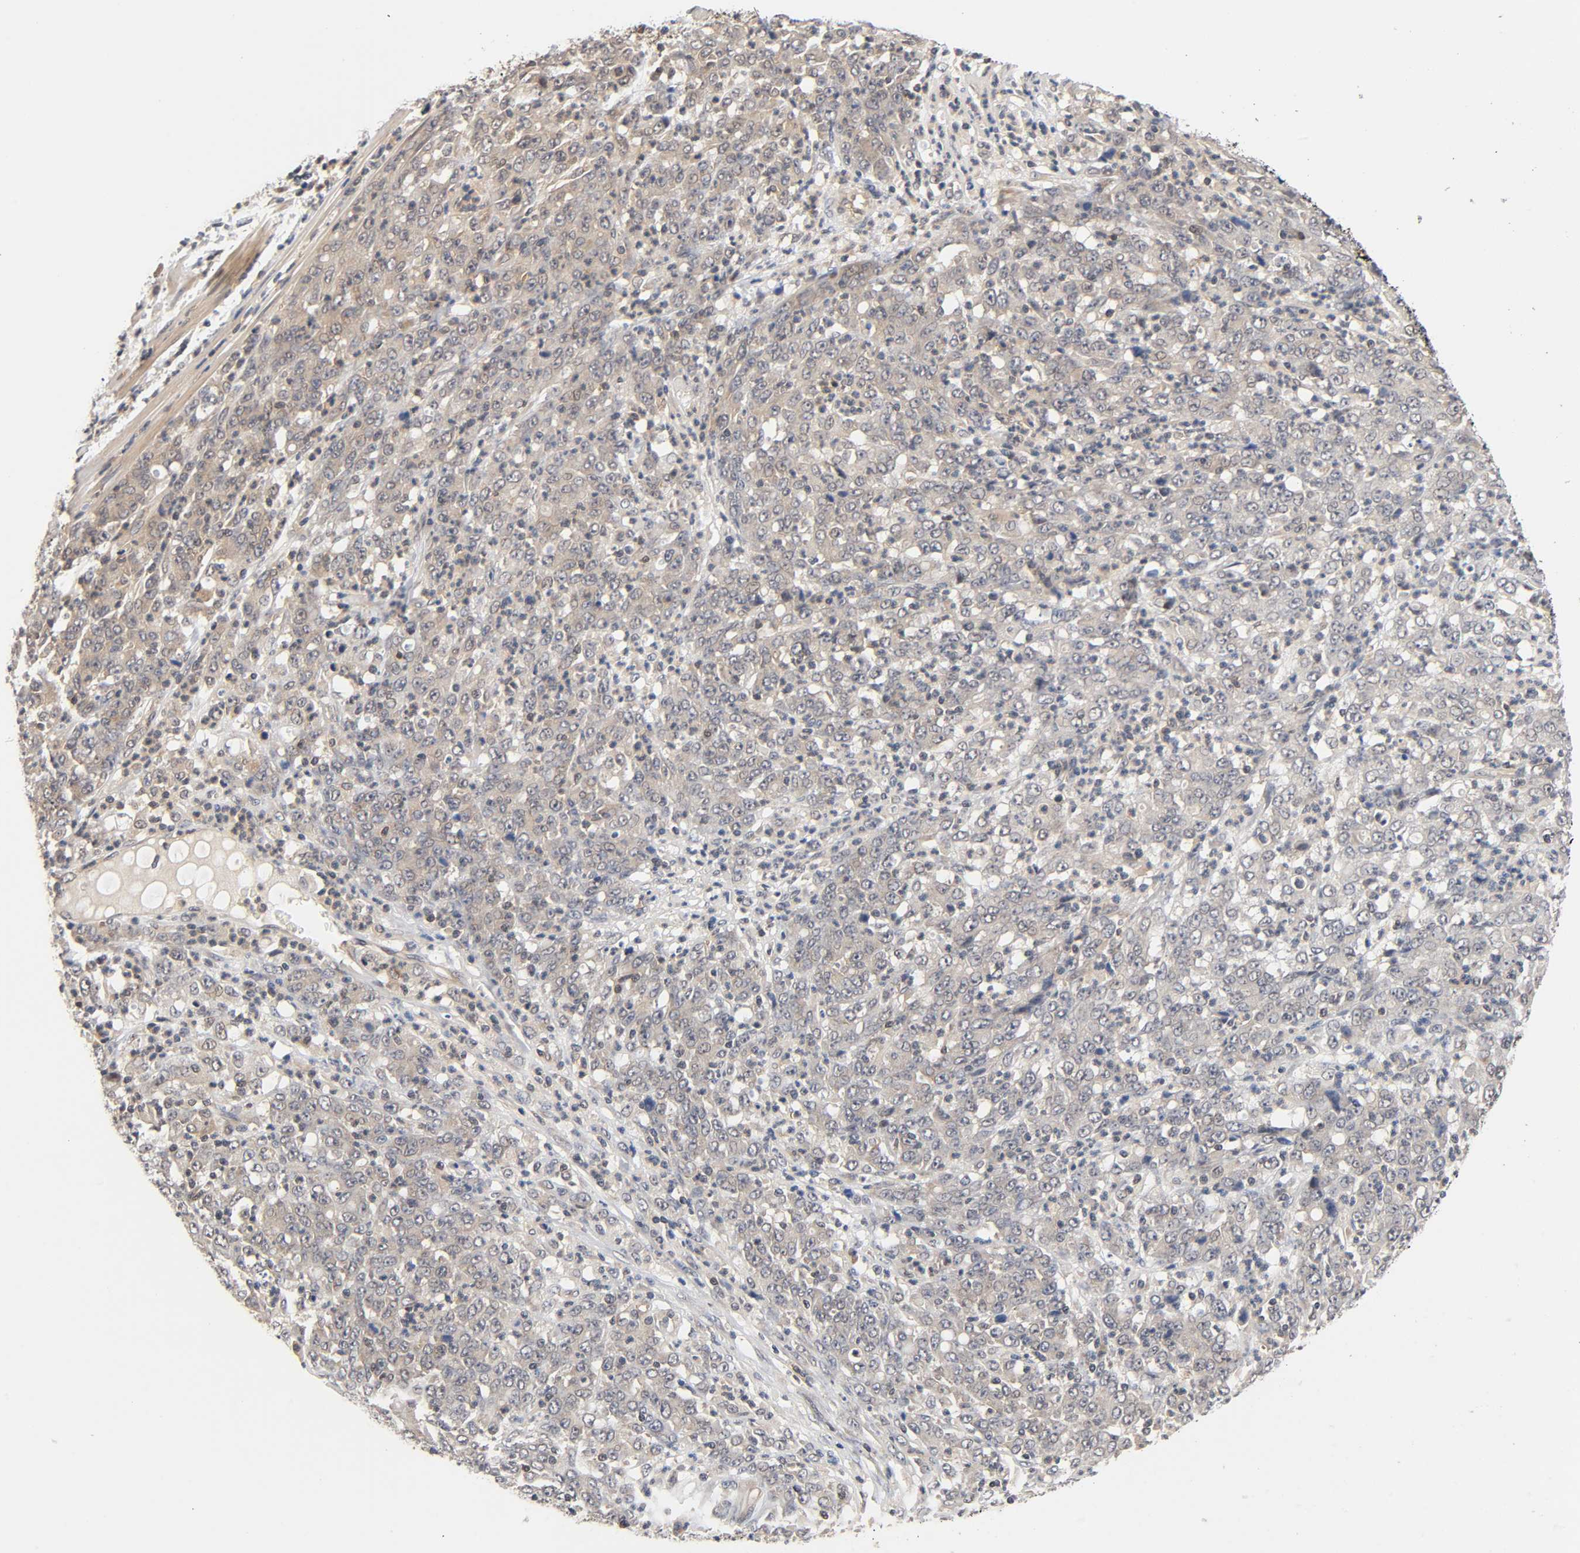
{"staining": {"intensity": "weak", "quantity": "25%-75%", "location": "cytoplasmic/membranous"}, "tissue": "stomach cancer", "cell_type": "Tumor cells", "image_type": "cancer", "snomed": [{"axis": "morphology", "description": "Adenocarcinoma, NOS"}, {"axis": "topography", "description": "Stomach, lower"}], "caption": "Stomach cancer stained with IHC displays weak cytoplasmic/membranous positivity in approximately 25%-75% of tumor cells. (DAB IHC, brown staining for protein, blue staining for nuclei).", "gene": "PRKAB1", "patient": {"sex": "female", "age": 71}}